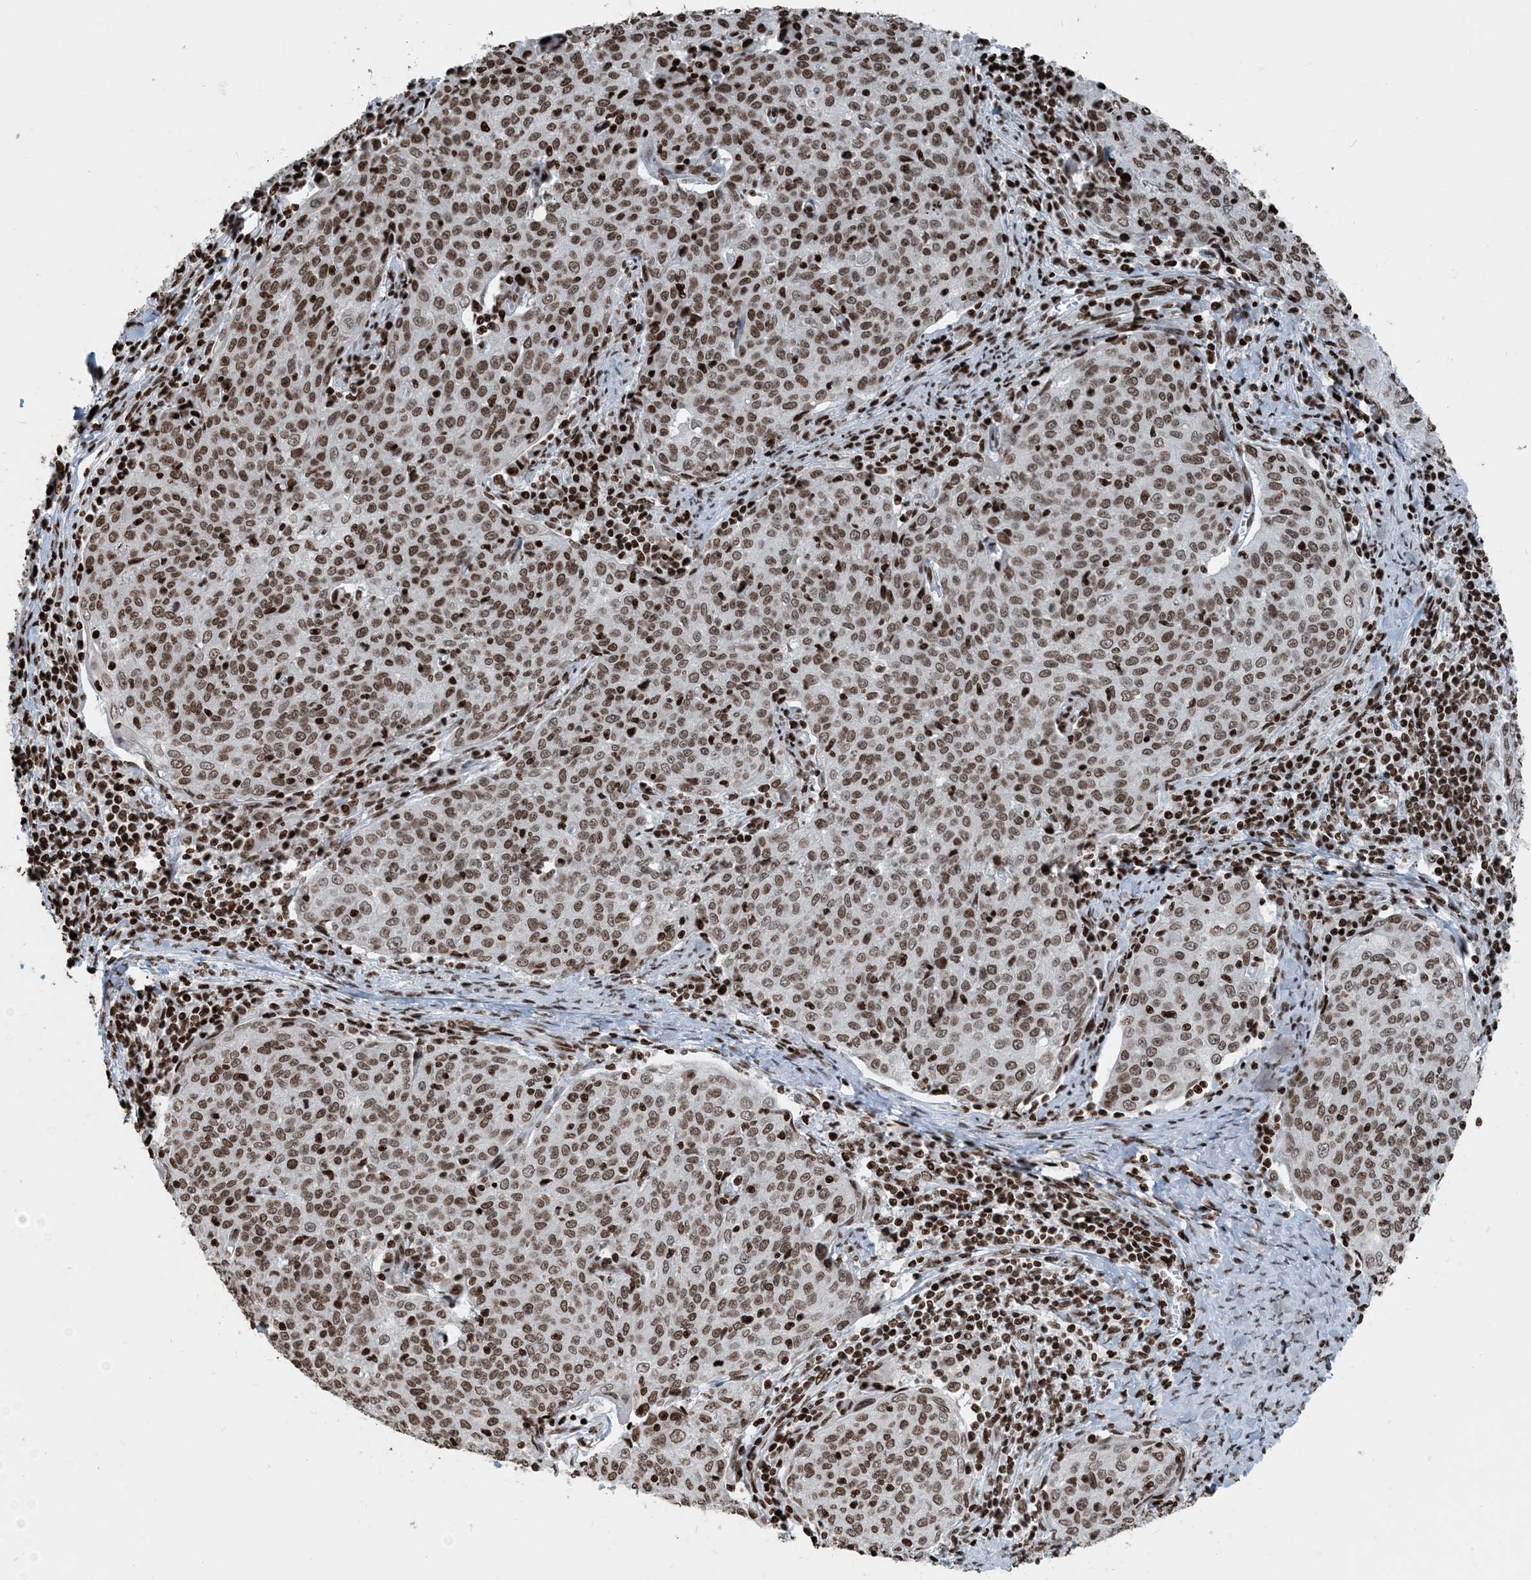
{"staining": {"intensity": "moderate", "quantity": ">75%", "location": "nuclear"}, "tissue": "cervical cancer", "cell_type": "Tumor cells", "image_type": "cancer", "snomed": [{"axis": "morphology", "description": "Squamous cell carcinoma, NOS"}, {"axis": "topography", "description": "Cervix"}], "caption": "IHC histopathology image of neoplastic tissue: human cervical cancer (squamous cell carcinoma) stained using immunohistochemistry reveals medium levels of moderate protein expression localized specifically in the nuclear of tumor cells, appearing as a nuclear brown color.", "gene": "H3-3B", "patient": {"sex": "female", "age": 48}}